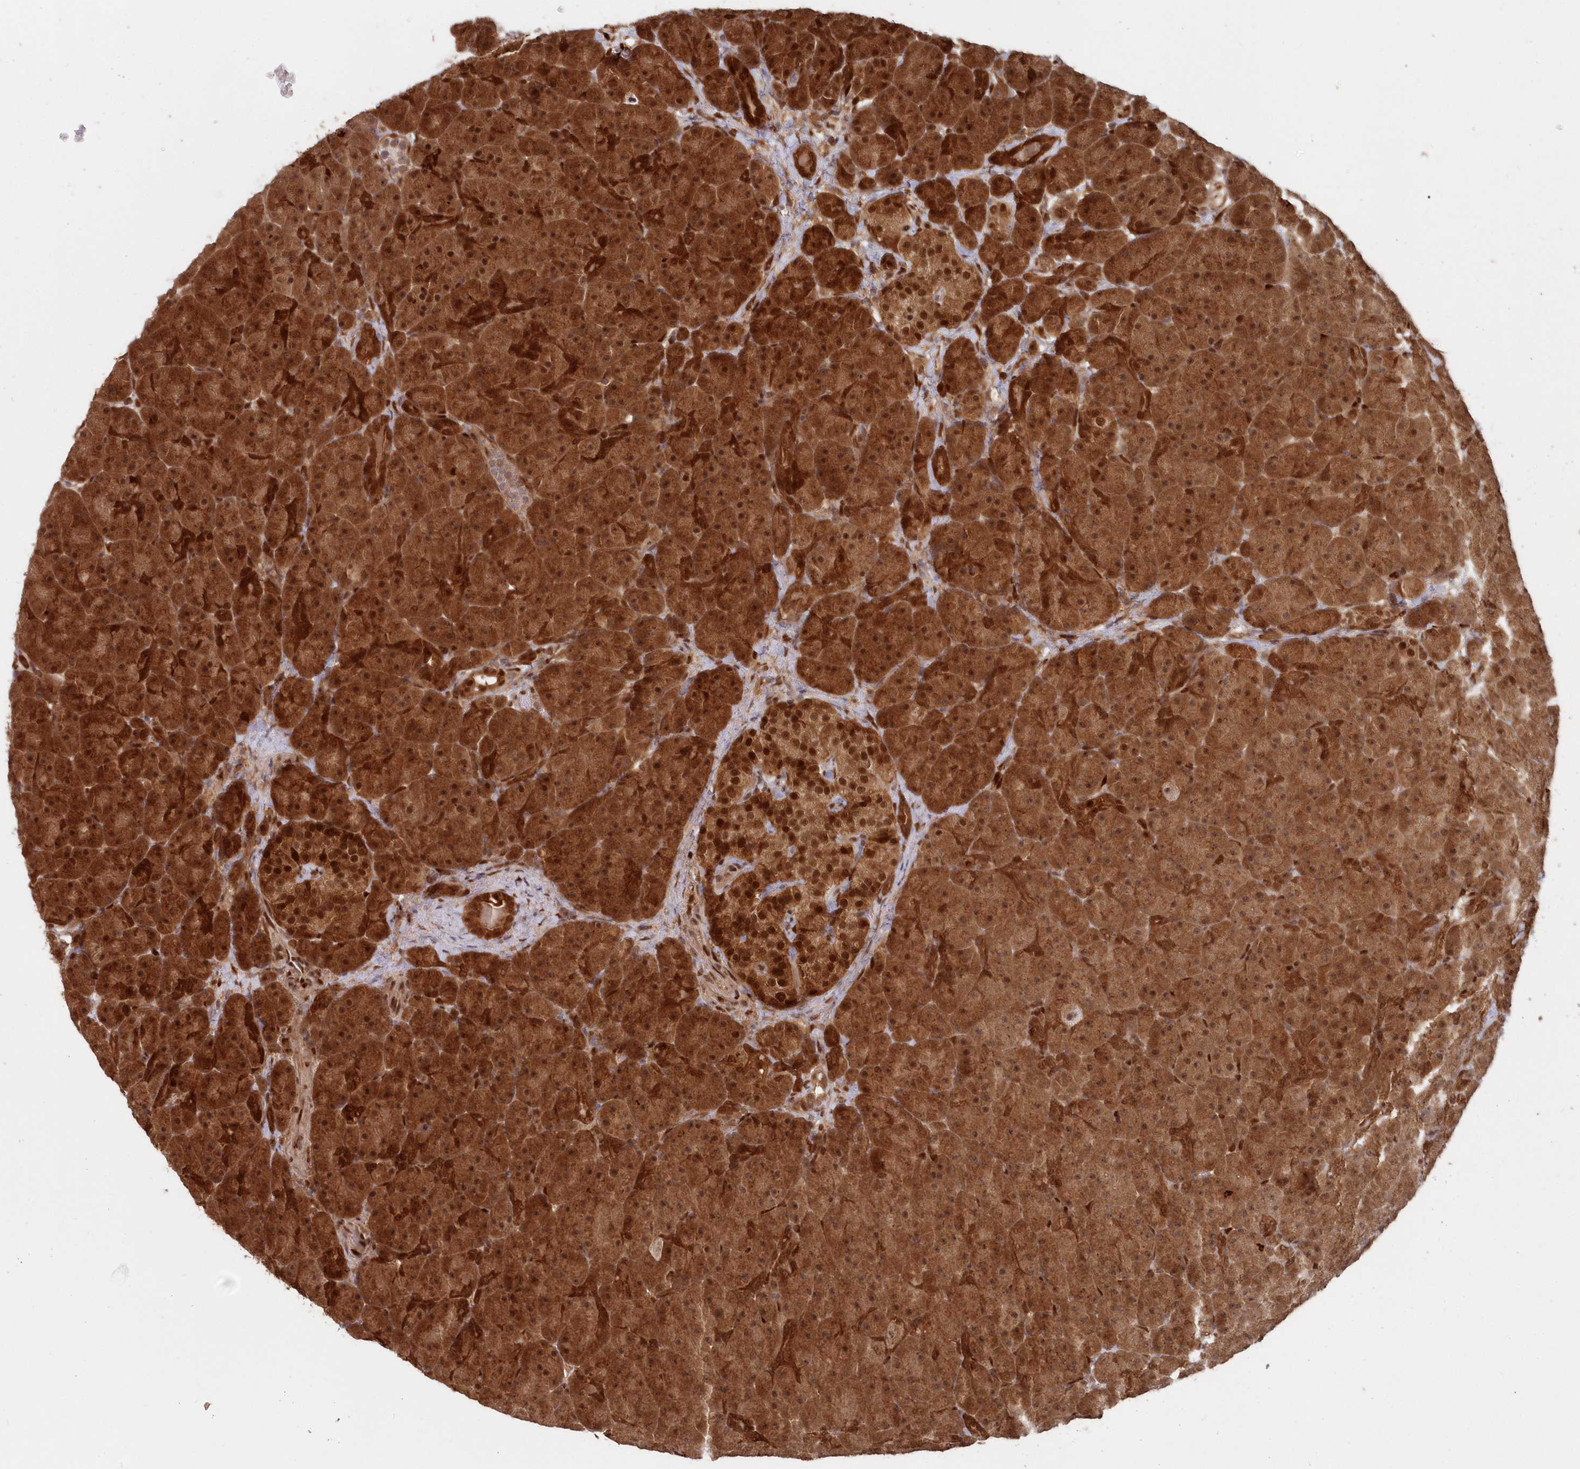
{"staining": {"intensity": "strong", "quantity": ">75%", "location": "cytoplasmic/membranous,nuclear"}, "tissue": "pancreas", "cell_type": "Exocrine glandular cells", "image_type": "normal", "snomed": [{"axis": "morphology", "description": "Normal tissue, NOS"}, {"axis": "topography", "description": "Pancreas"}], "caption": "Exocrine glandular cells exhibit high levels of strong cytoplasmic/membranous,nuclear expression in approximately >75% of cells in normal pancreas.", "gene": "ABHD14B", "patient": {"sex": "male", "age": 66}}